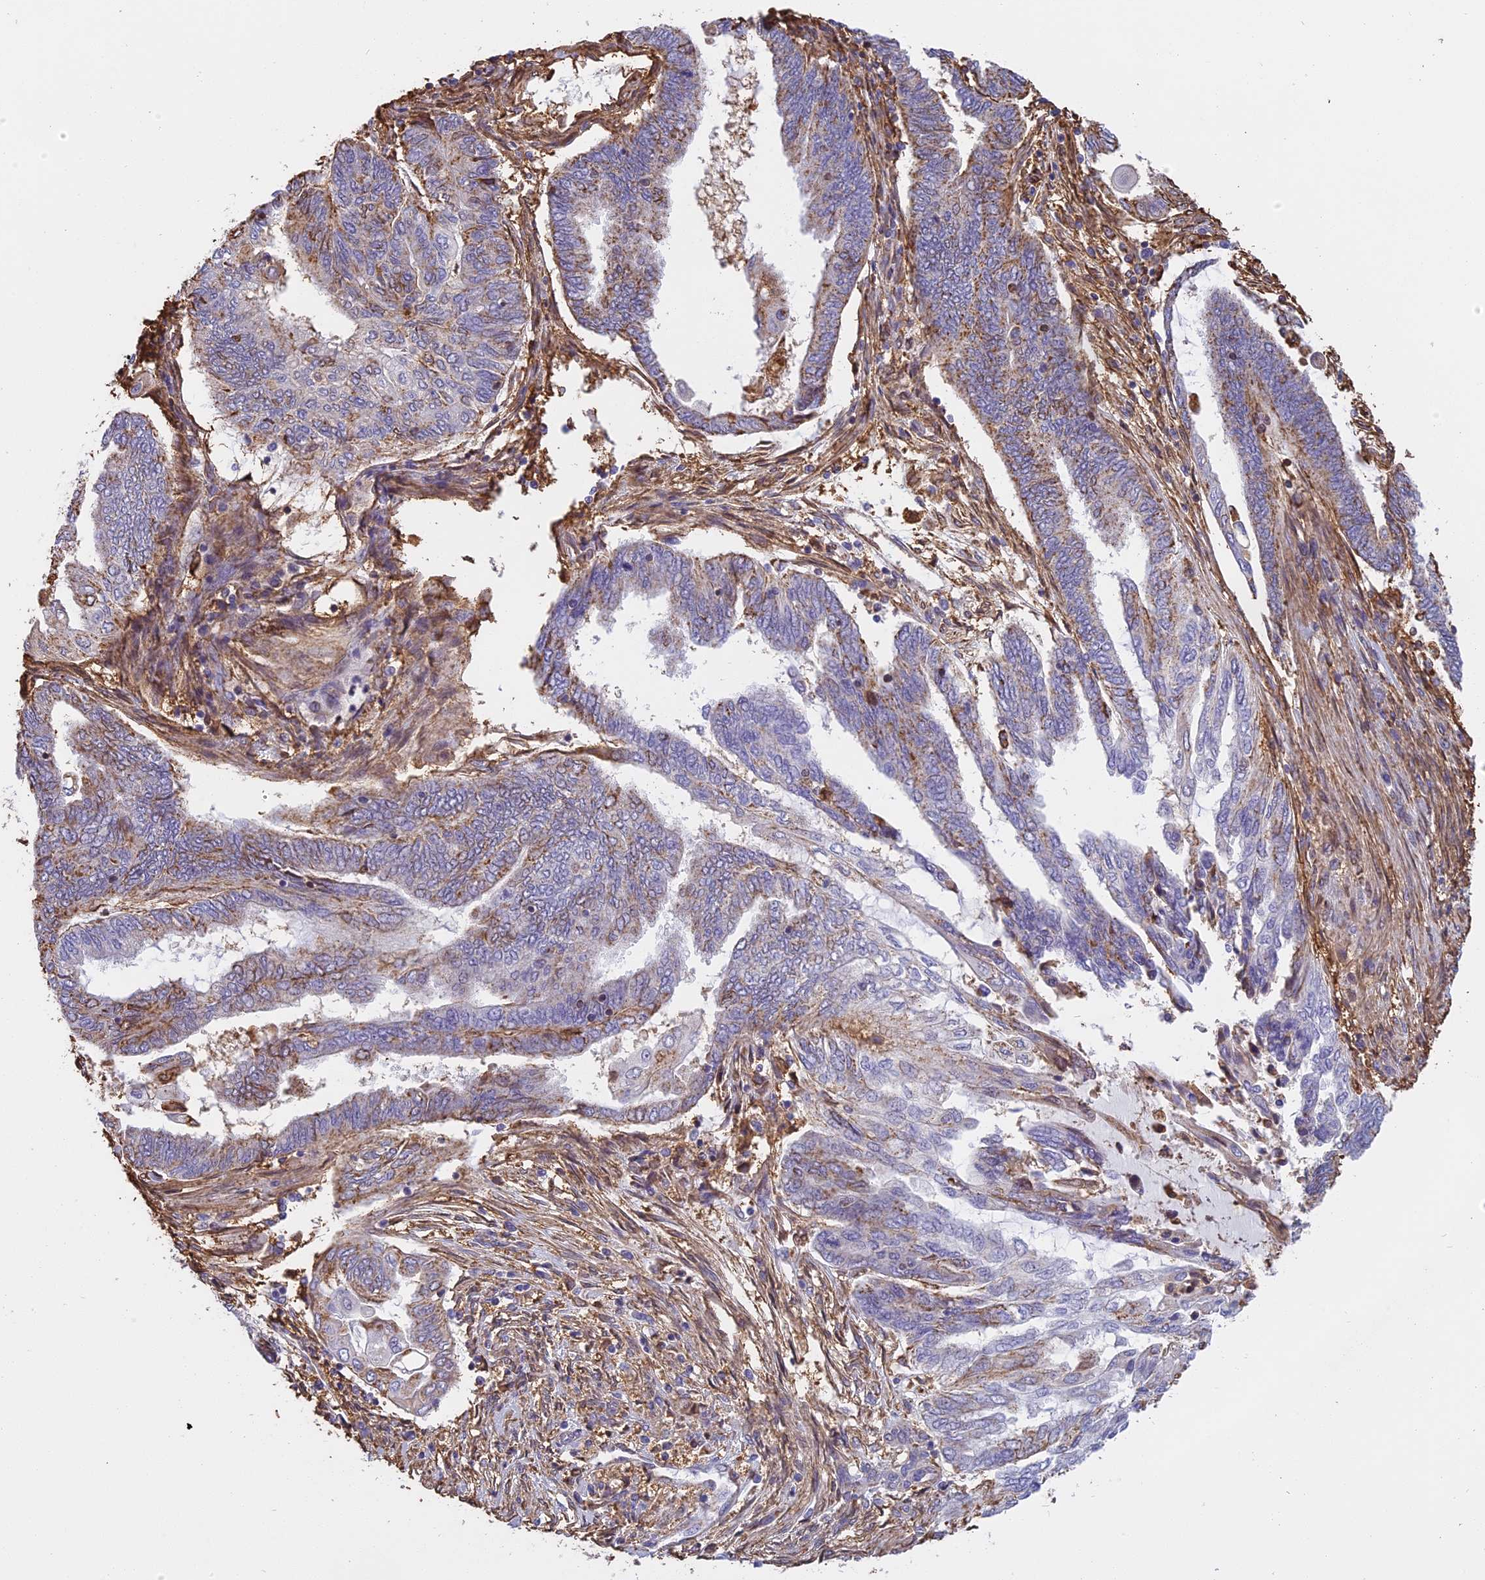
{"staining": {"intensity": "moderate", "quantity": "<25%", "location": "cytoplasmic/membranous"}, "tissue": "endometrial cancer", "cell_type": "Tumor cells", "image_type": "cancer", "snomed": [{"axis": "morphology", "description": "Adenocarcinoma, NOS"}, {"axis": "topography", "description": "Uterus"}, {"axis": "topography", "description": "Endometrium"}], "caption": "Protein staining shows moderate cytoplasmic/membranous positivity in approximately <25% of tumor cells in endometrial cancer (adenocarcinoma).", "gene": "TMEM255B", "patient": {"sex": "female", "age": 70}}